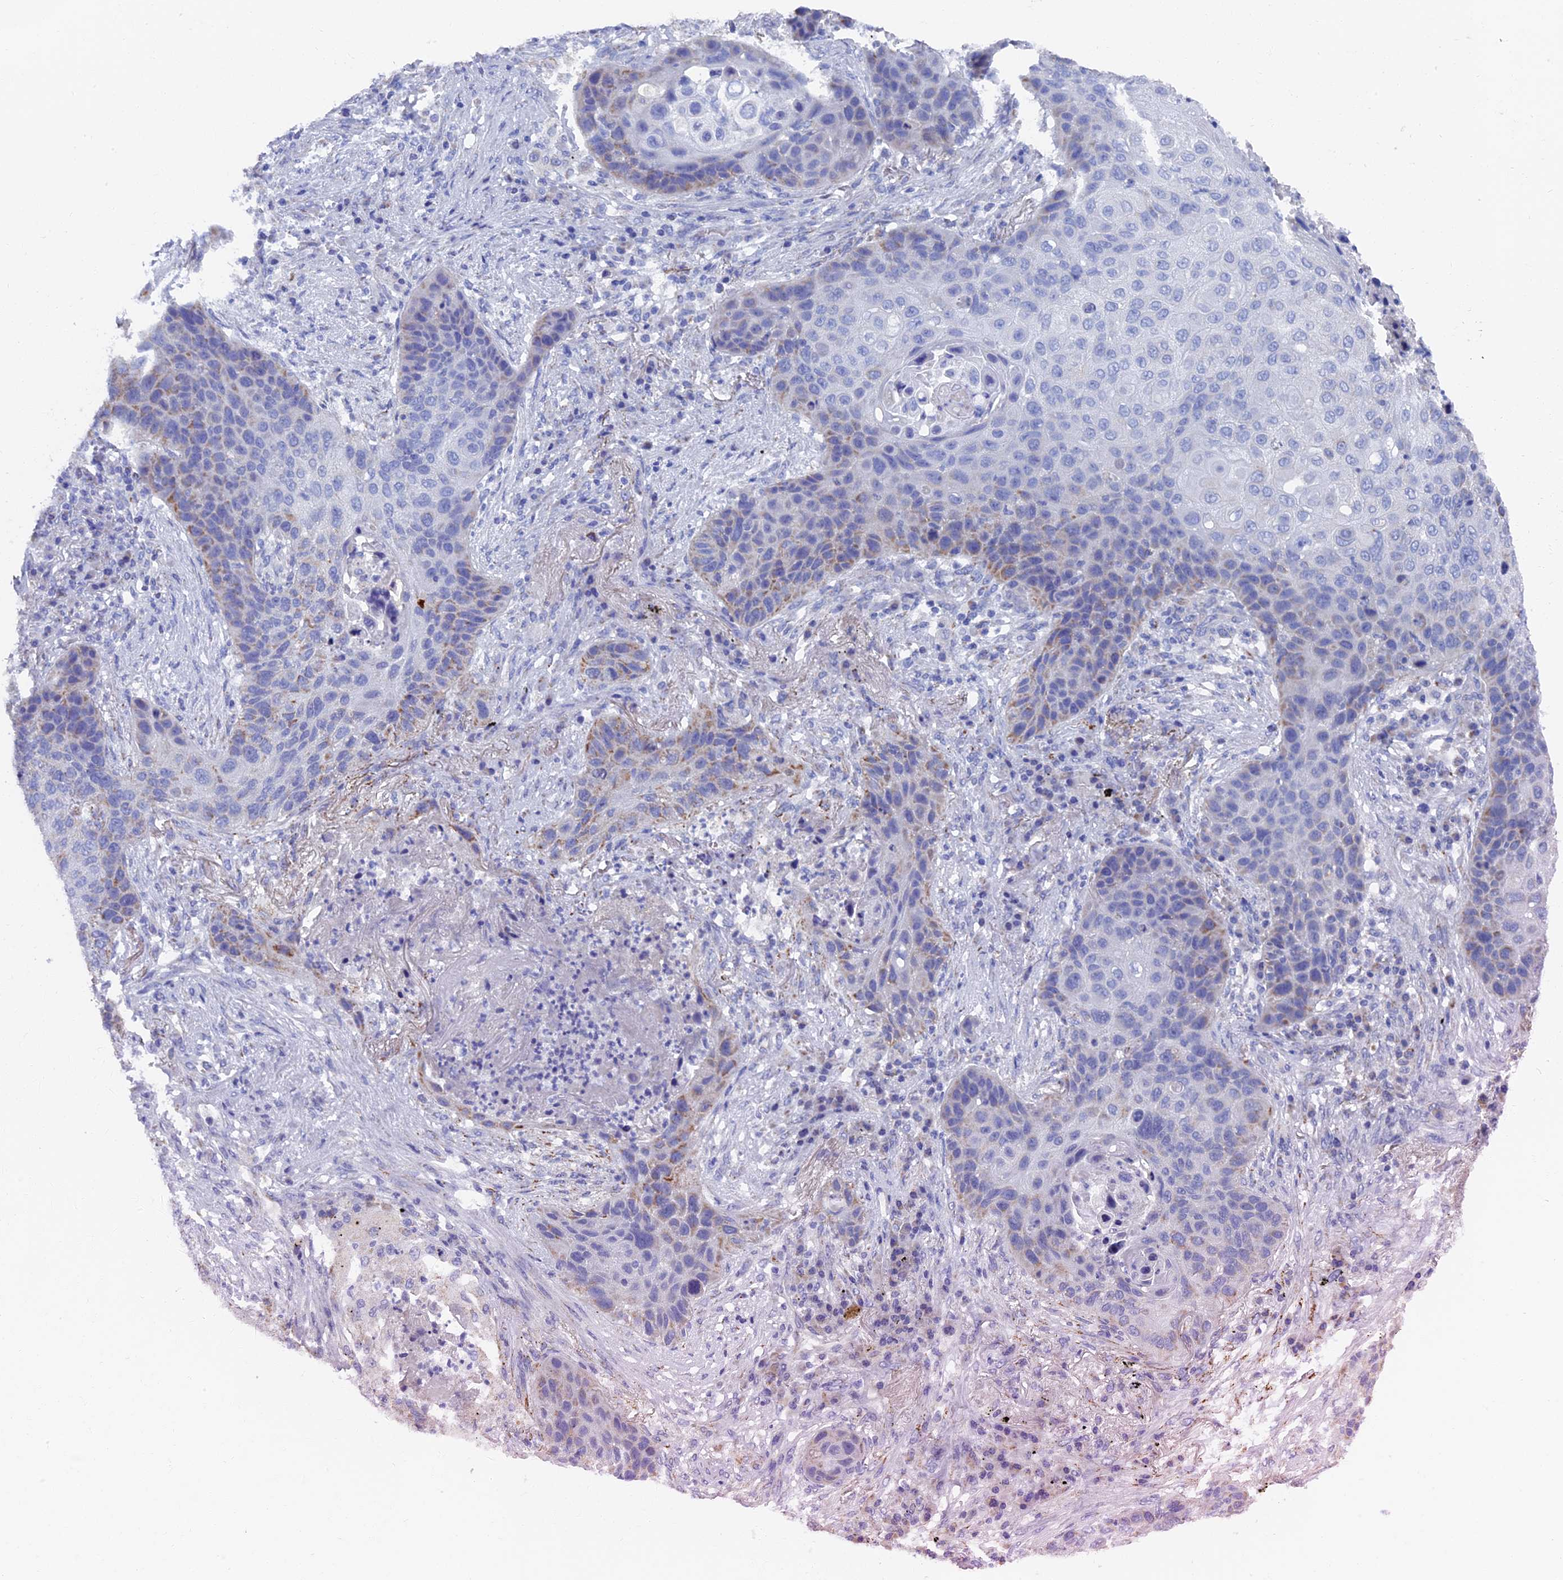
{"staining": {"intensity": "moderate", "quantity": "<25%", "location": "cytoplasmic/membranous"}, "tissue": "lung cancer", "cell_type": "Tumor cells", "image_type": "cancer", "snomed": [{"axis": "morphology", "description": "Squamous cell carcinoma, NOS"}, {"axis": "topography", "description": "Lung"}], "caption": "This image reveals squamous cell carcinoma (lung) stained with immunohistochemistry to label a protein in brown. The cytoplasmic/membranous of tumor cells show moderate positivity for the protein. Nuclei are counter-stained blue.", "gene": "OAT", "patient": {"sex": "female", "age": 63}}